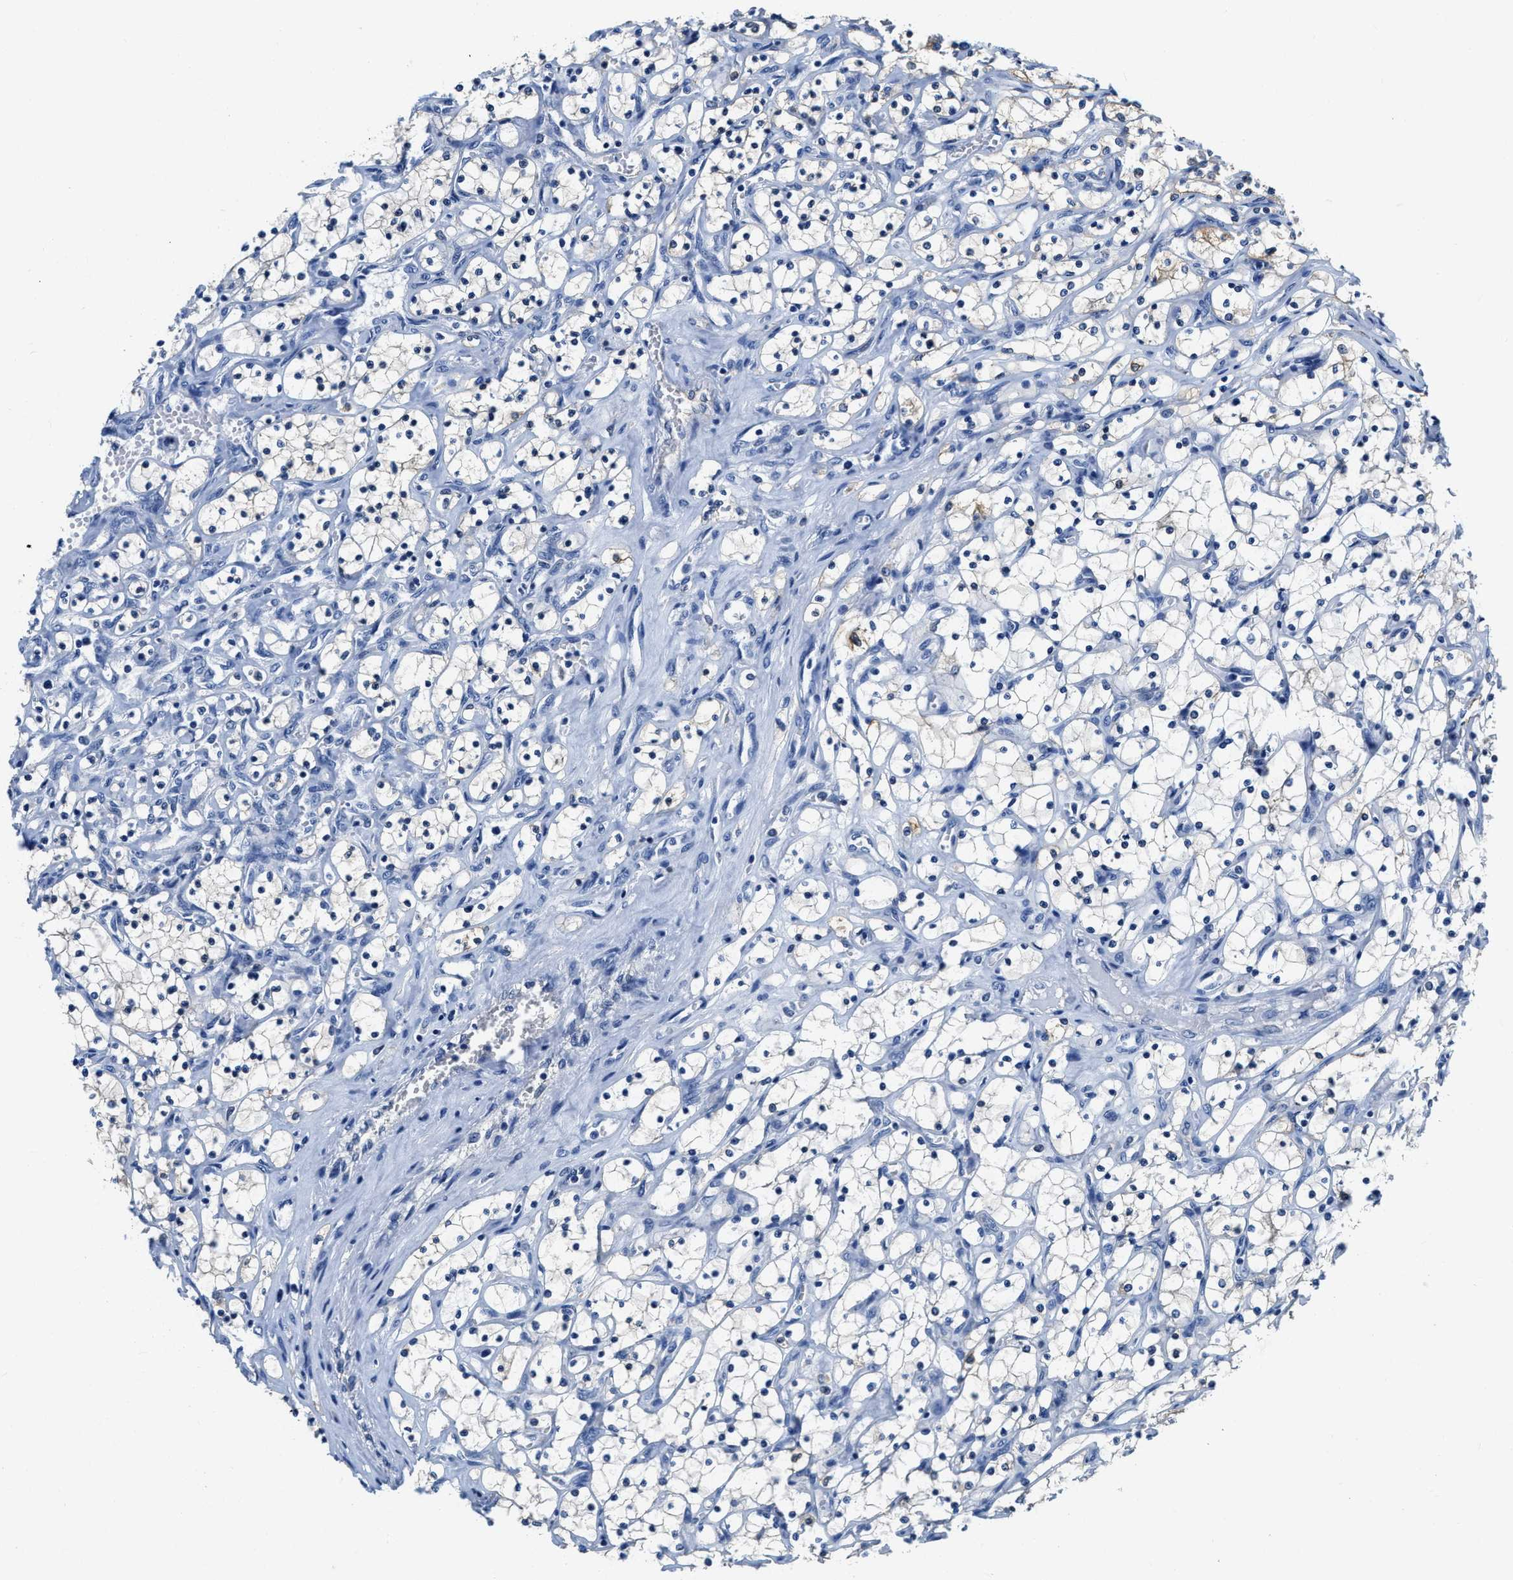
{"staining": {"intensity": "weak", "quantity": "<25%", "location": "cytoplasmic/membranous"}, "tissue": "renal cancer", "cell_type": "Tumor cells", "image_type": "cancer", "snomed": [{"axis": "morphology", "description": "Adenocarcinoma, NOS"}, {"axis": "topography", "description": "Kidney"}], "caption": "Protein analysis of adenocarcinoma (renal) reveals no significant expression in tumor cells. (DAB (3,3'-diaminobenzidine) immunohistochemistry, high magnification).", "gene": "ZDHHC13", "patient": {"sex": "female", "age": 69}}